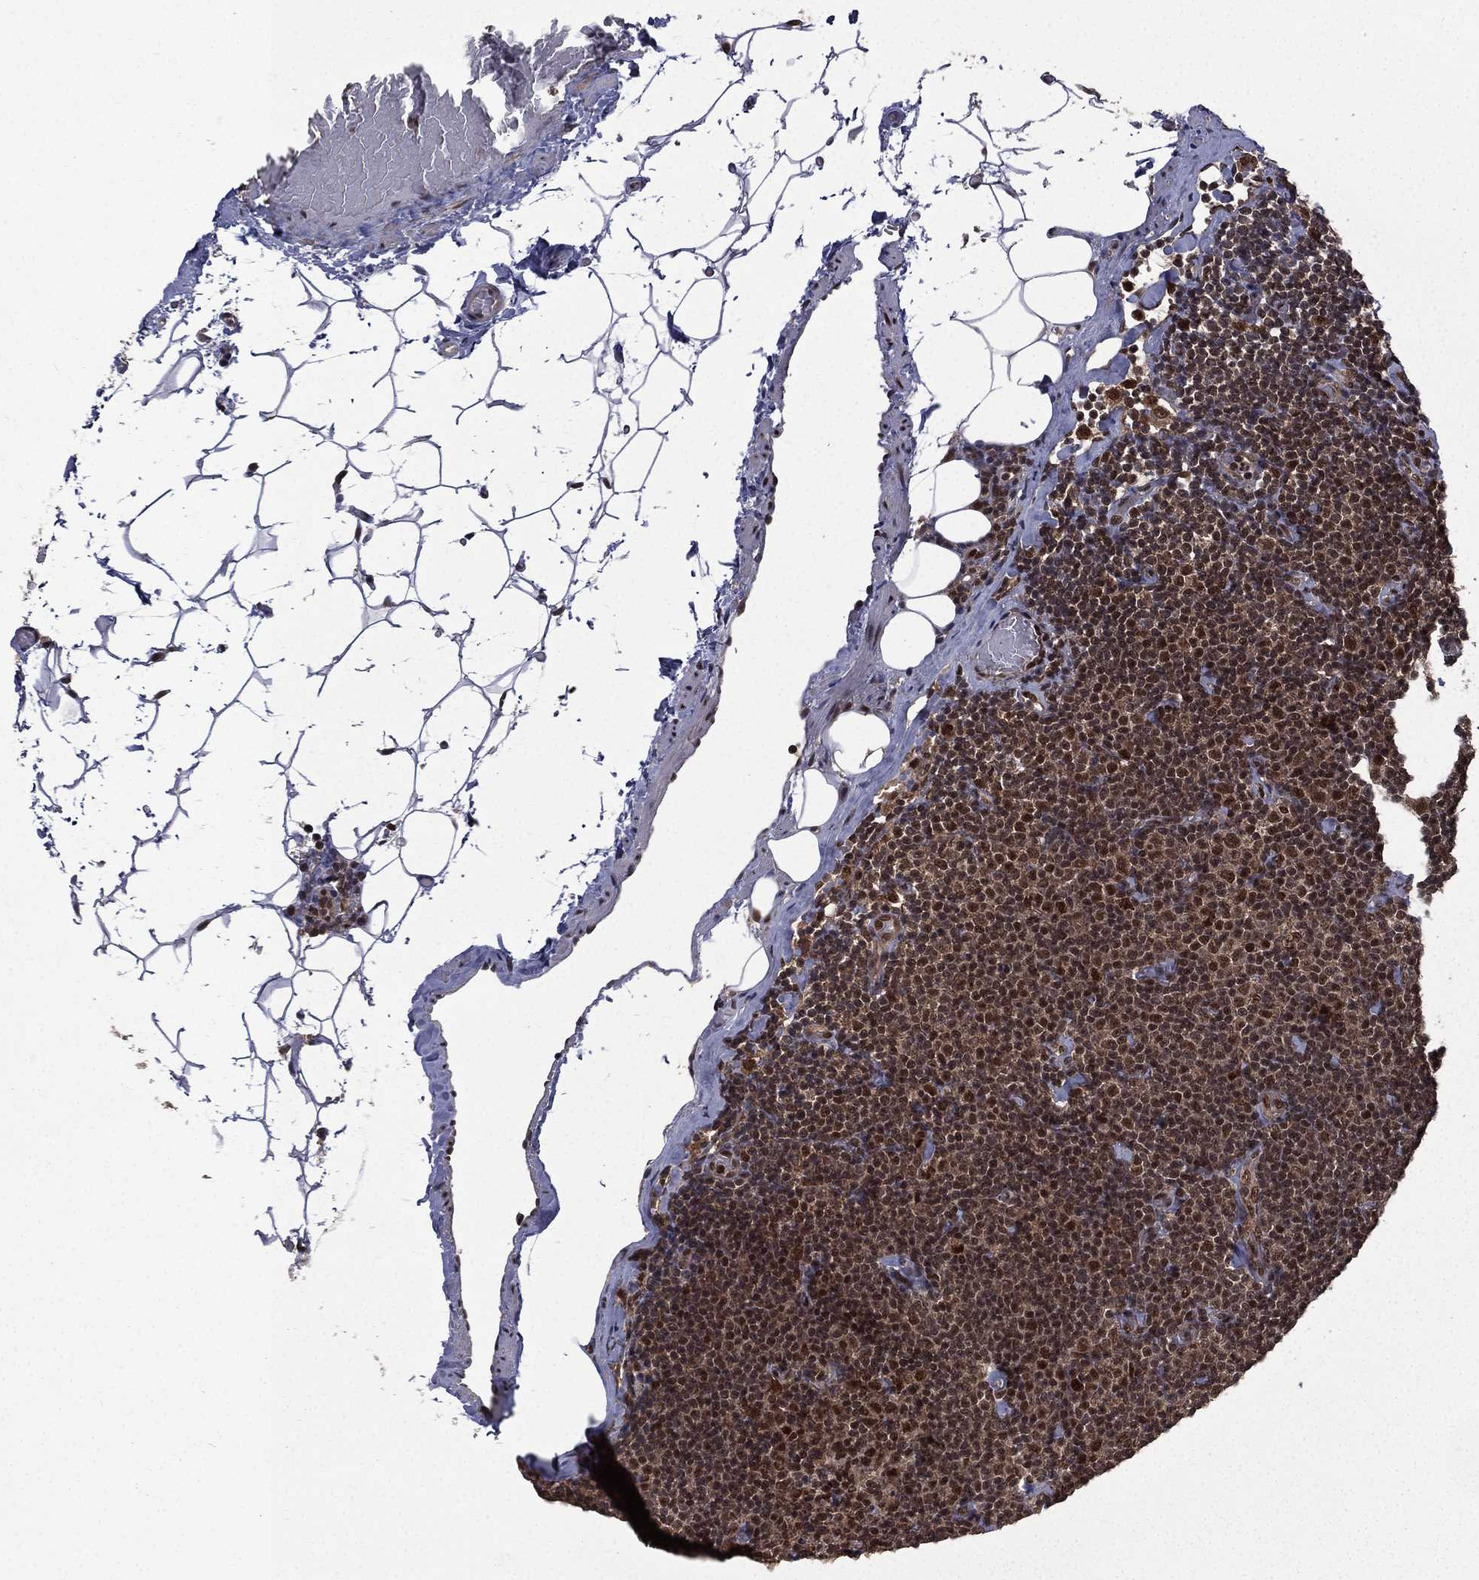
{"staining": {"intensity": "moderate", "quantity": "25%-75%", "location": "nuclear"}, "tissue": "lymphoma", "cell_type": "Tumor cells", "image_type": "cancer", "snomed": [{"axis": "morphology", "description": "Malignant lymphoma, non-Hodgkin's type, Low grade"}, {"axis": "topography", "description": "Lymph node"}], "caption": "Low-grade malignant lymphoma, non-Hodgkin's type tissue demonstrates moderate nuclear positivity in approximately 25%-75% of tumor cells, visualized by immunohistochemistry.", "gene": "JMJD6", "patient": {"sex": "male", "age": 81}}